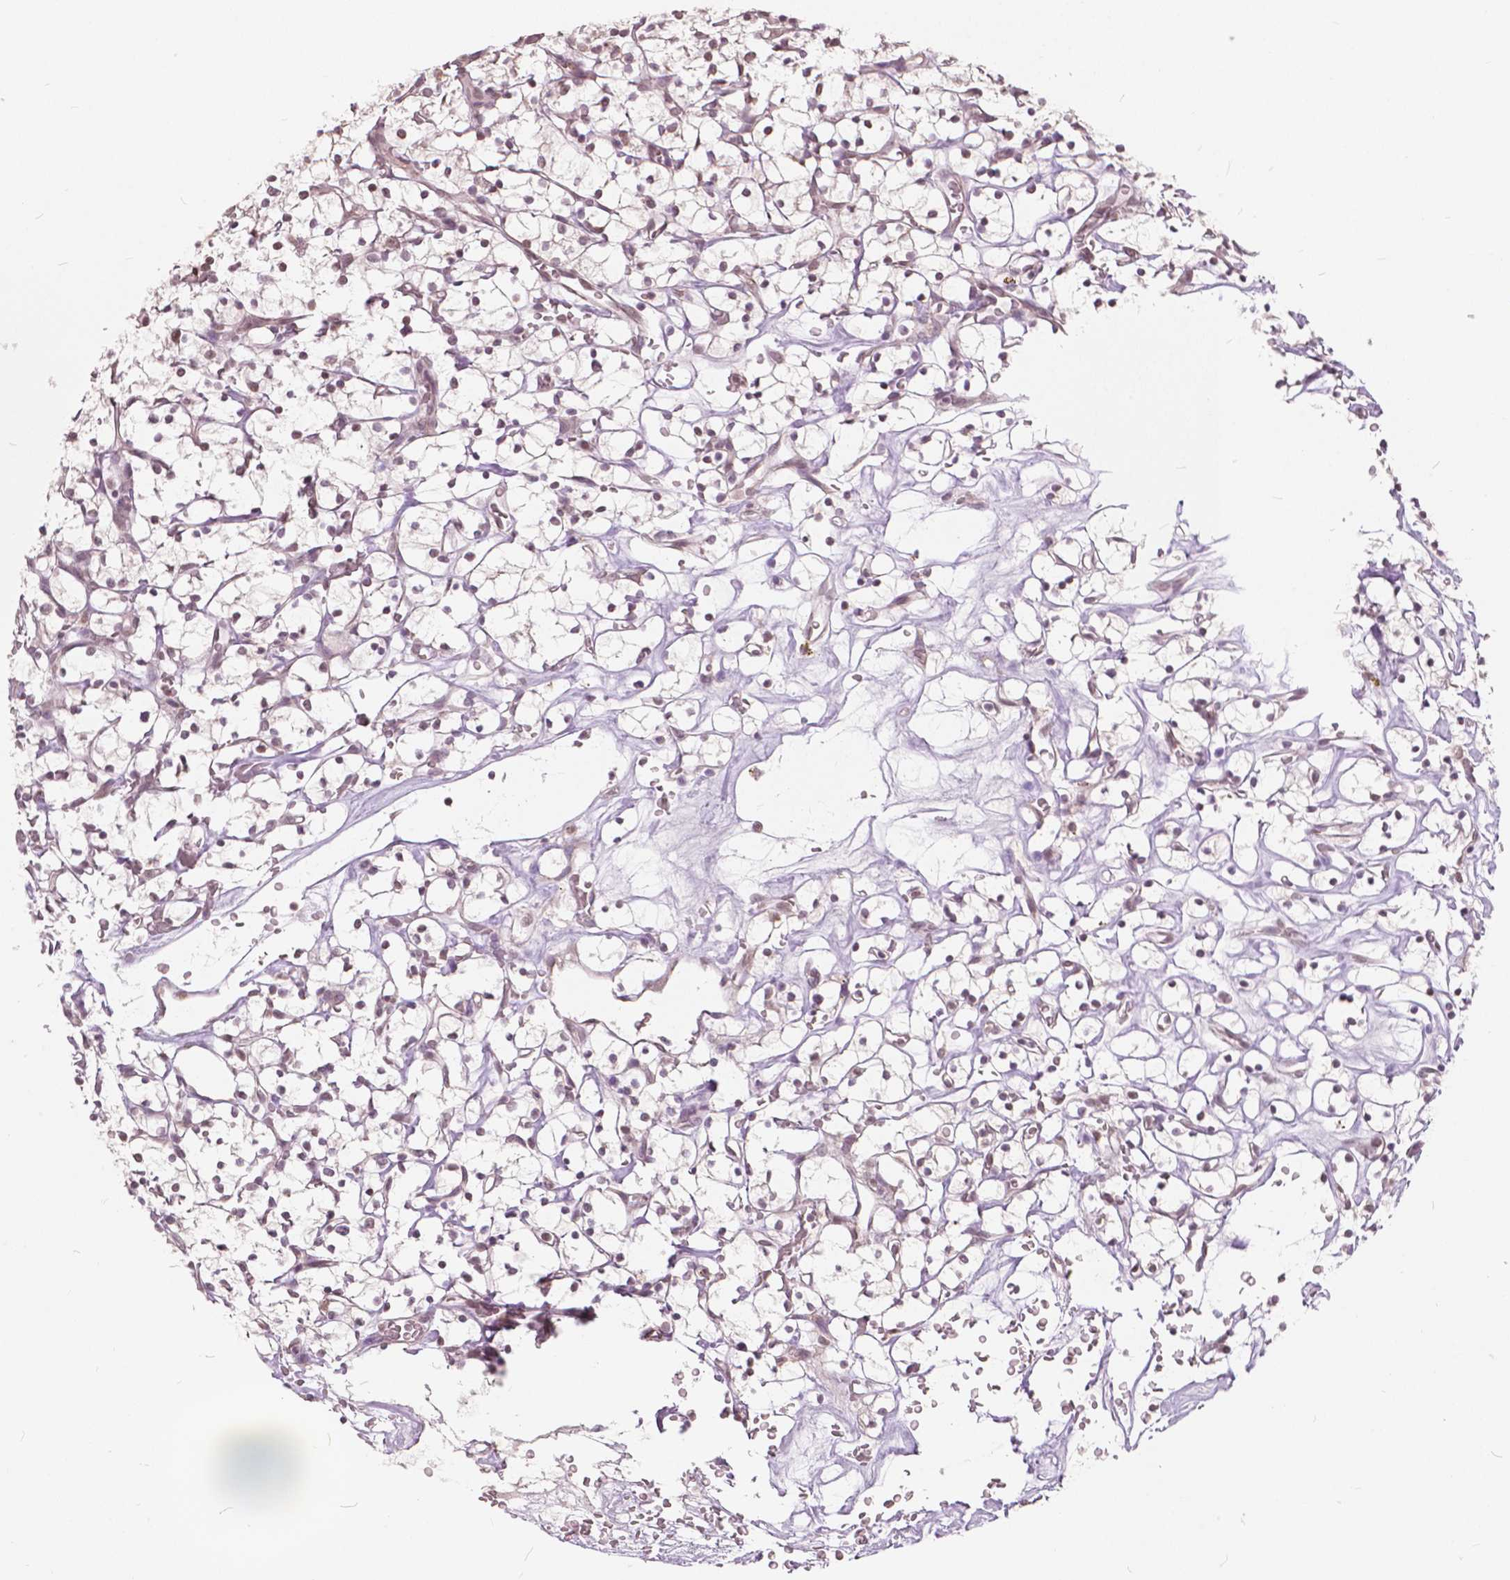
{"staining": {"intensity": "weak", "quantity": ">75%", "location": "nuclear"}, "tissue": "renal cancer", "cell_type": "Tumor cells", "image_type": "cancer", "snomed": [{"axis": "morphology", "description": "Adenocarcinoma, NOS"}, {"axis": "topography", "description": "Kidney"}], "caption": "Brown immunohistochemical staining in renal cancer (adenocarcinoma) demonstrates weak nuclear staining in approximately >75% of tumor cells.", "gene": "HOXA10", "patient": {"sex": "female", "age": 64}}